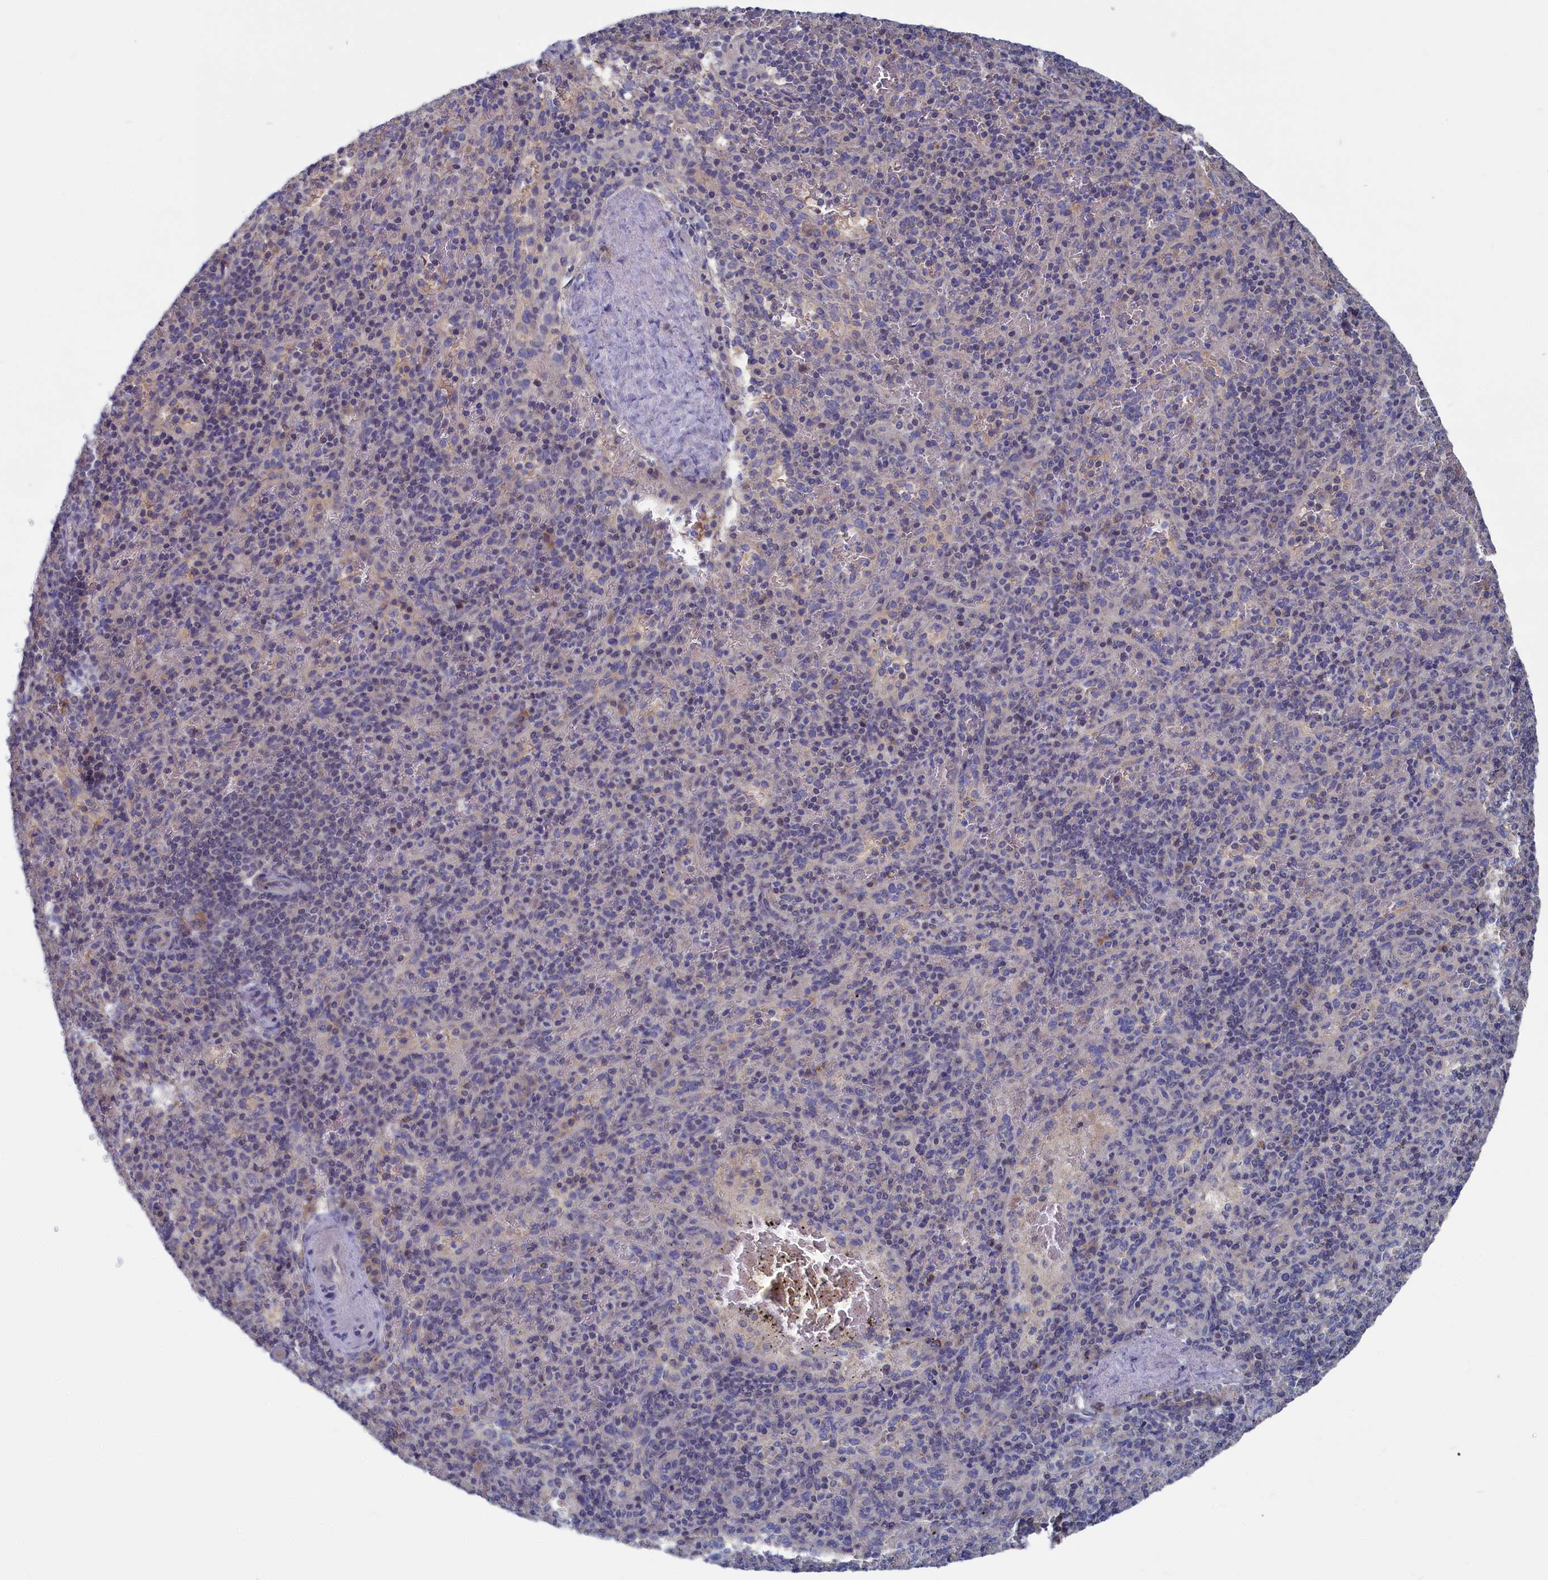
{"staining": {"intensity": "negative", "quantity": "none", "location": "none"}, "tissue": "spleen", "cell_type": "Cells in red pulp", "image_type": "normal", "snomed": [{"axis": "morphology", "description": "Normal tissue, NOS"}, {"axis": "topography", "description": "Spleen"}], "caption": "Protein analysis of benign spleen reveals no significant expression in cells in red pulp. (DAB immunohistochemistry (IHC) with hematoxylin counter stain).", "gene": "CEND1", "patient": {"sex": "male", "age": 82}}